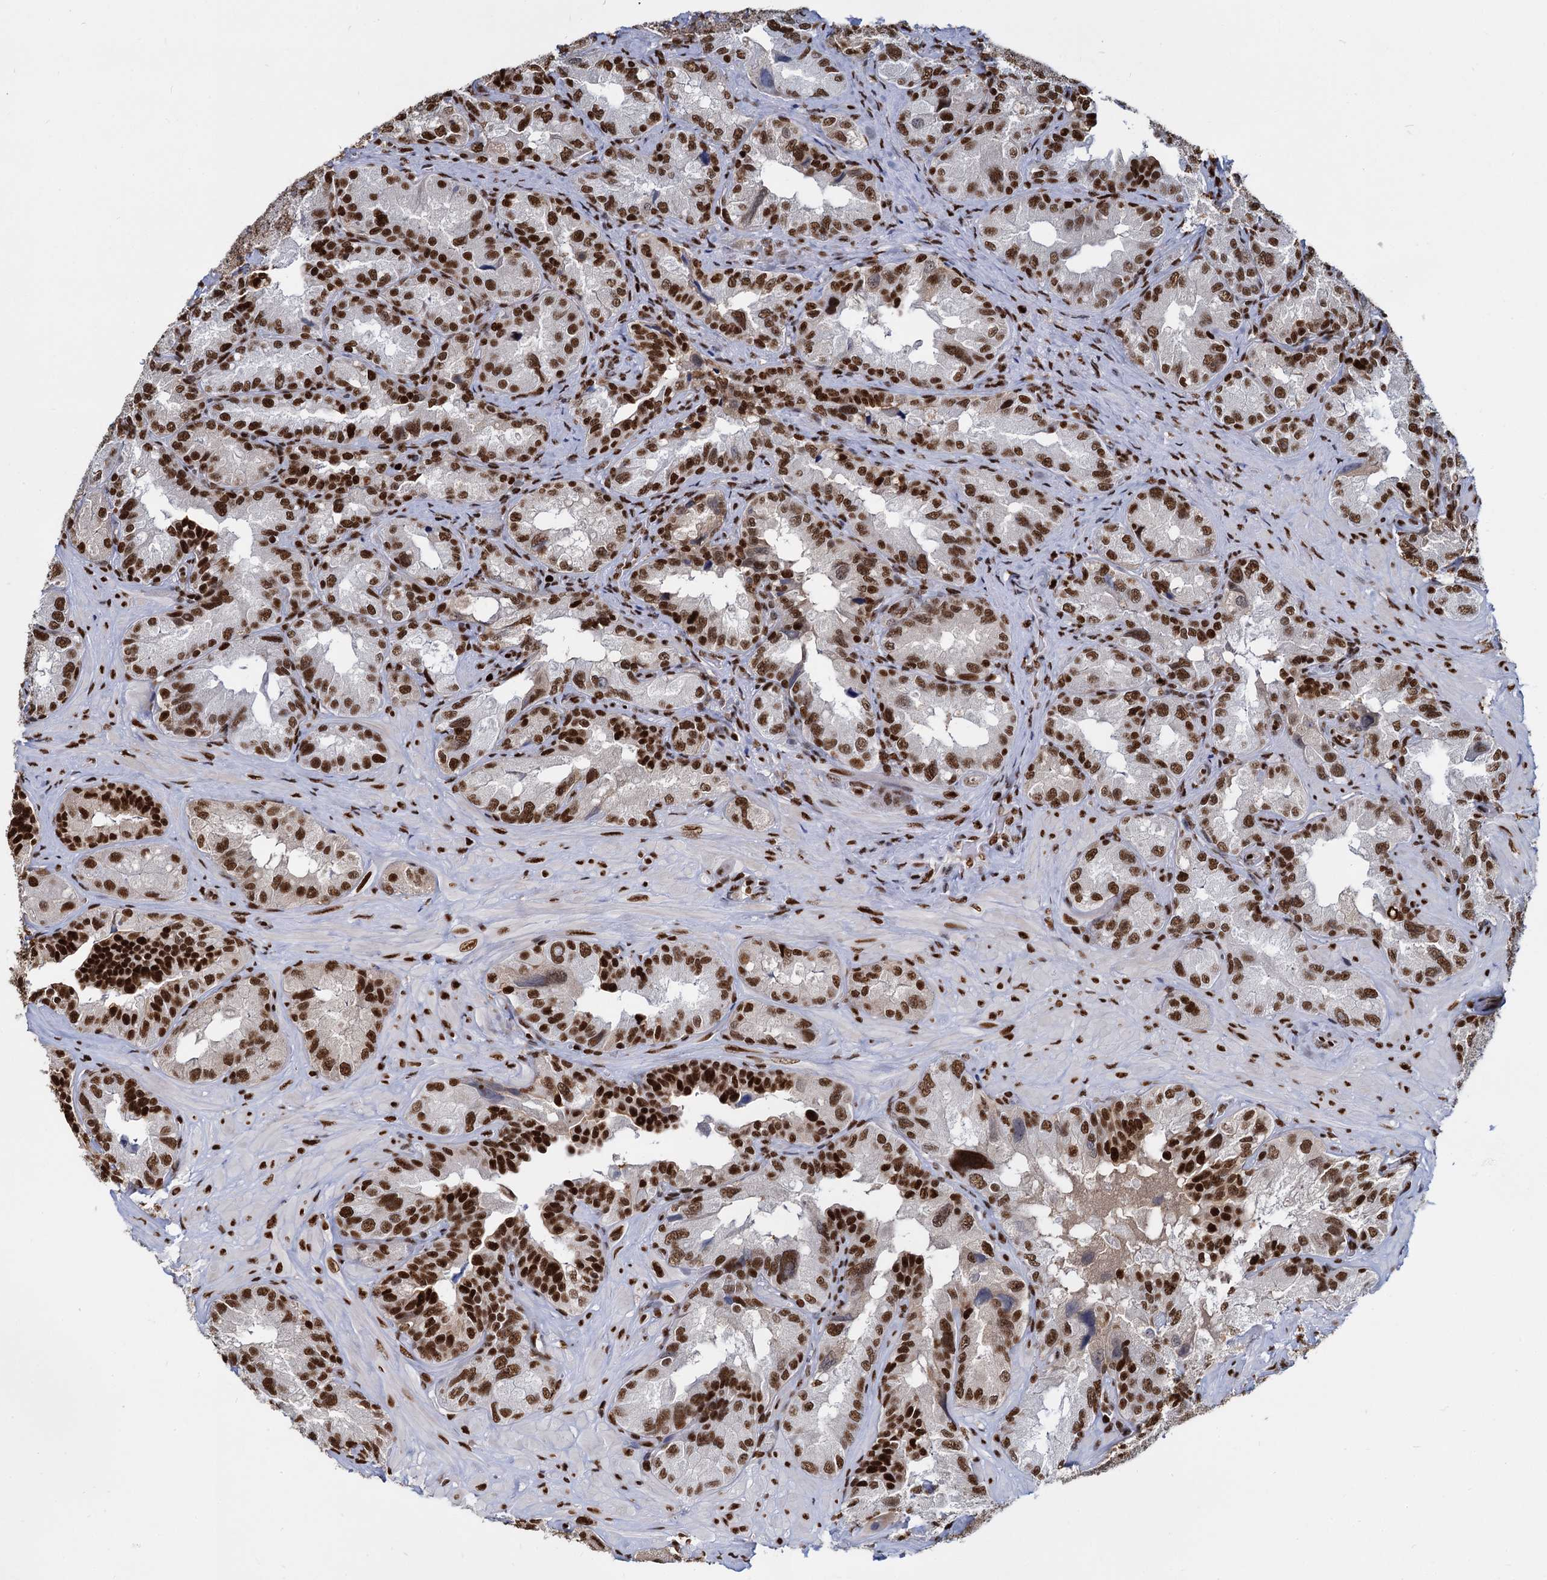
{"staining": {"intensity": "strong", "quantity": ">75%", "location": "nuclear"}, "tissue": "seminal vesicle", "cell_type": "Glandular cells", "image_type": "normal", "snomed": [{"axis": "morphology", "description": "Normal tissue, NOS"}, {"axis": "topography", "description": "Seminal veicle"}, {"axis": "topography", "description": "Peripheral nerve tissue"}], "caption": "Glandular cells display strong nuclear positivity in approximately >75% of cells in benign seminal vesicle.", "gene": "DCPS", "patient": {"sex": "male", "age": 67}}